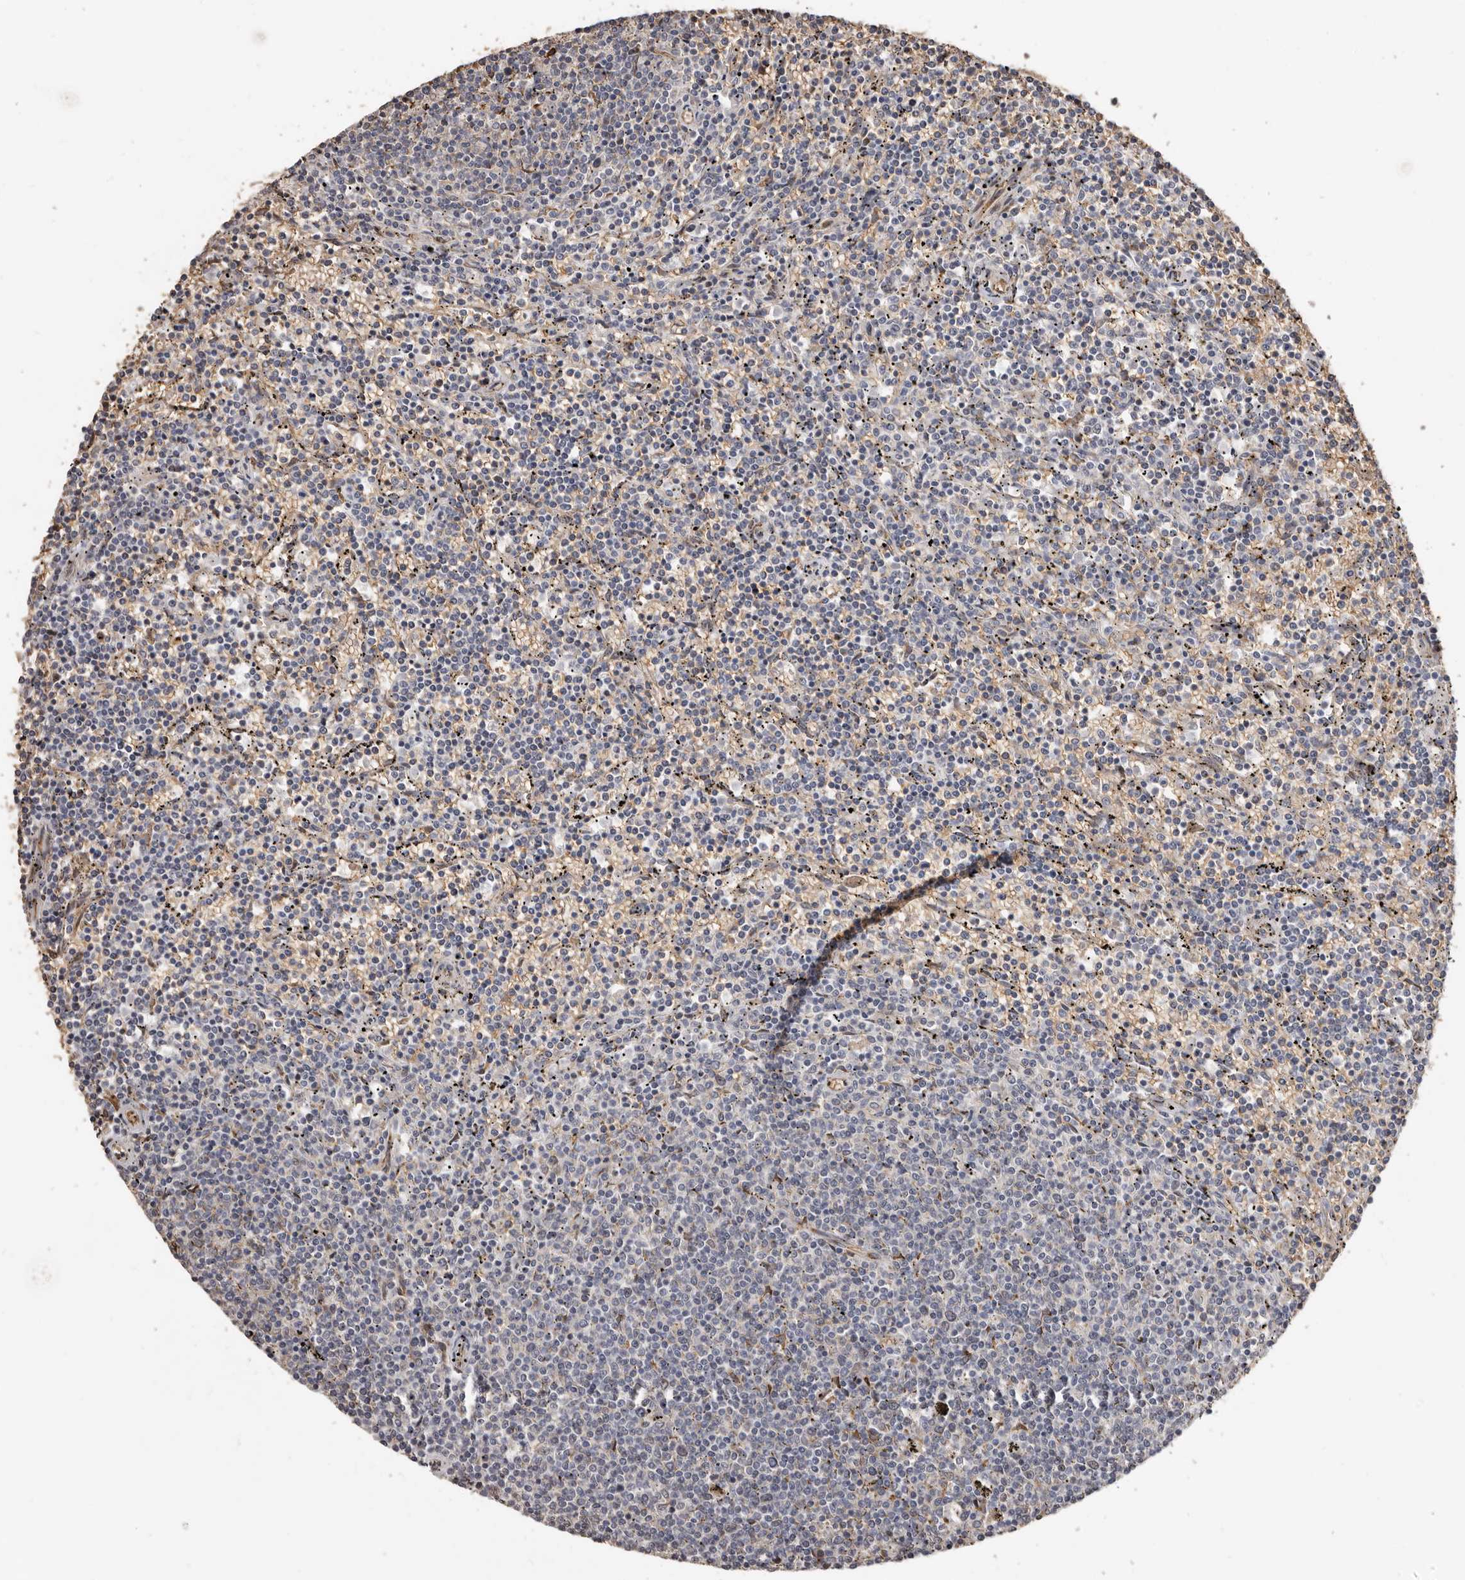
{"staining": {"intensity": "negative", "quantity": "none", "location": "none"}, "tissue": "lymphoma", "cell_type": "Tumor cells", "image_type": "cancer", "snomed": [{"axis": "morphology", "description": "Malignant lymphoma, non-Hodgkin's type, Low grade"}, {"axis": "topography", "description": "Spleen"}], "caption": "Tumor cells are negative for brown protein staining in lymphoma.", "gene": "ENTREP1", "patient": {"sex": "female", "age": 50}}